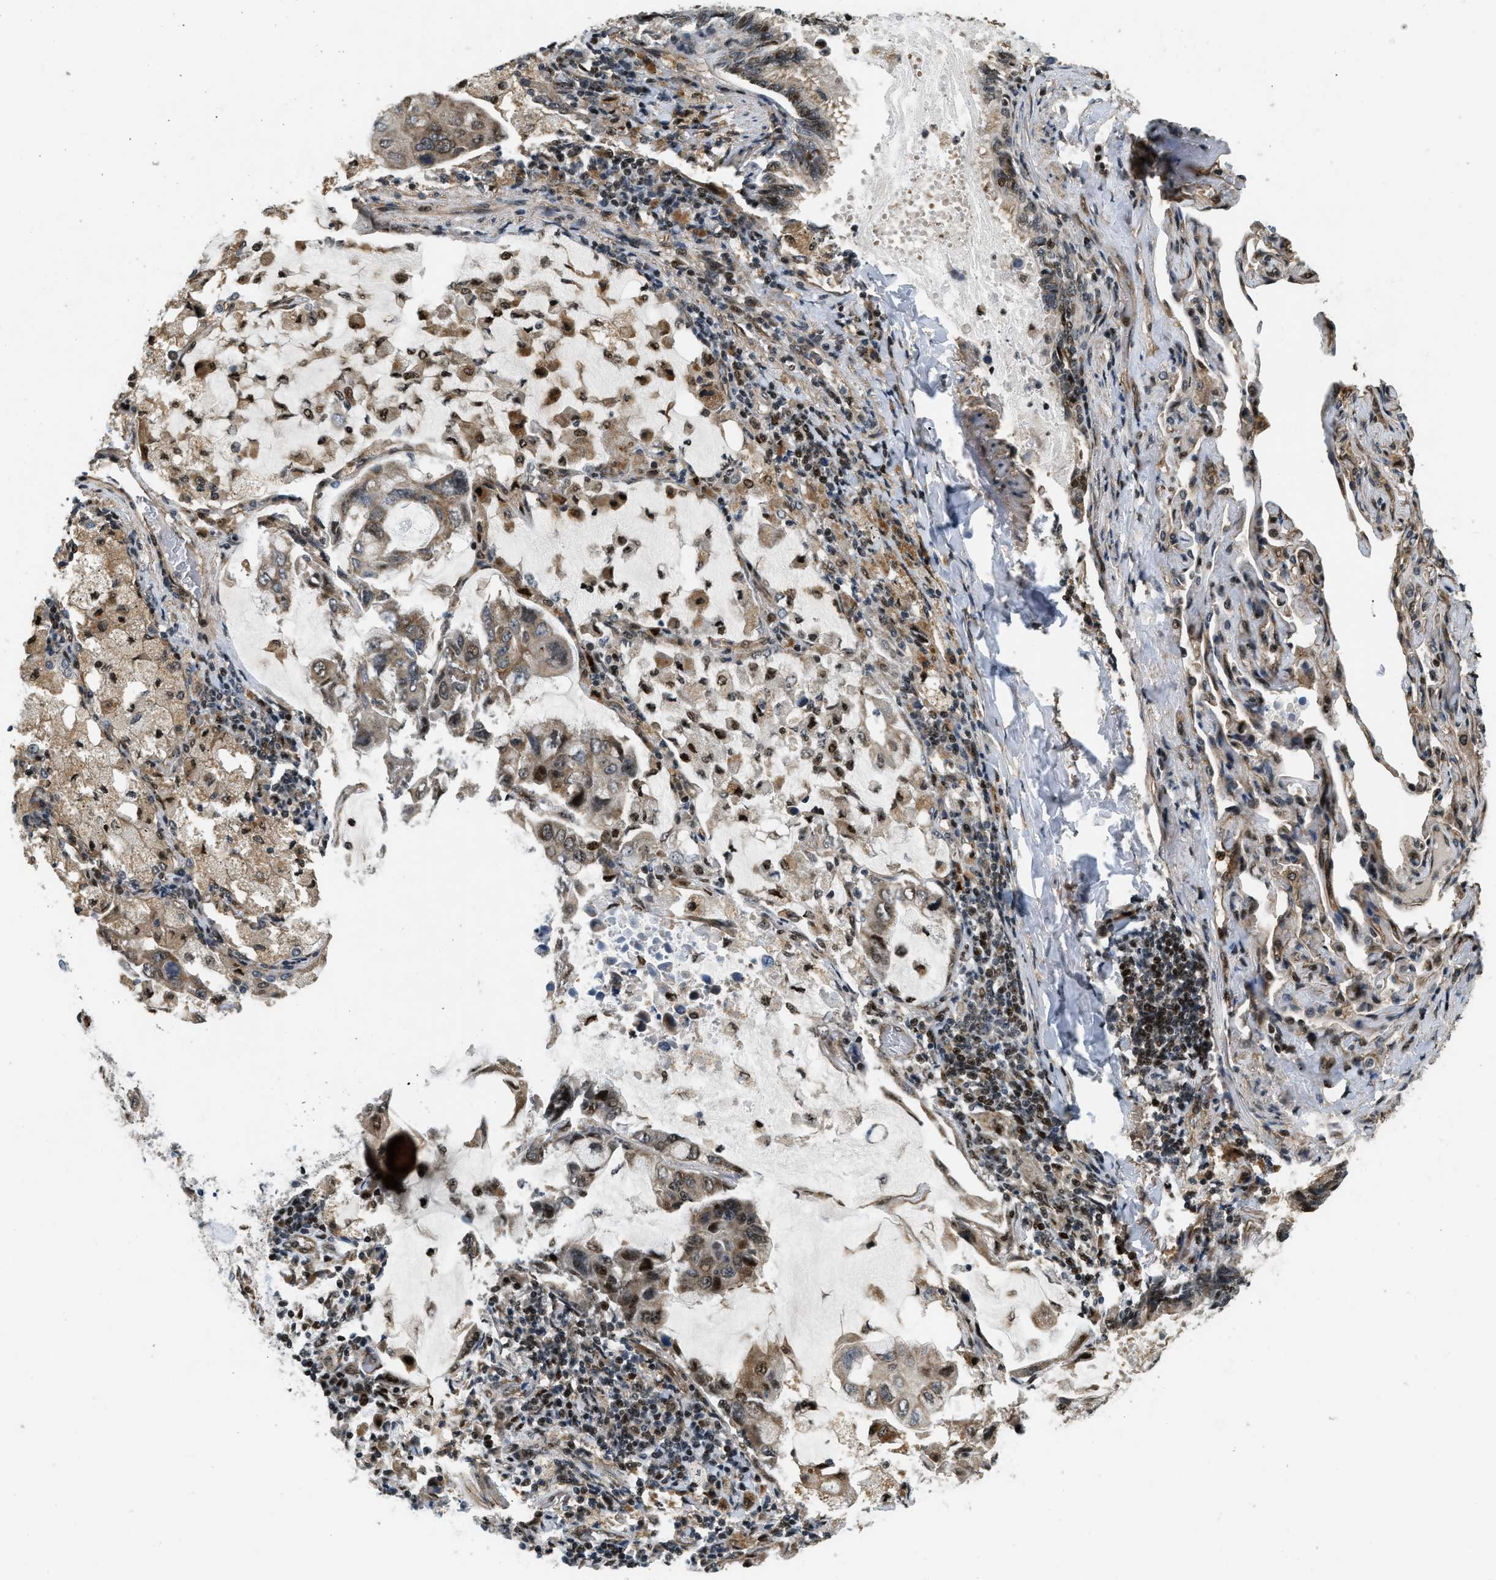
{"staining": {"intensity": "strong", "quantity": "25%-75%", "location": "cytoplasmic/membranous,nuclear"}, "tissue": "lung cancer", "cell_type": "Tumor cells", "image_type": "cancer", "snomed": [{"axis": "morphology", "description": "Adenocarcinoma, NOS"}, {"axis": "topography", "description": "Lung"}], "caption": "Human lung cancer stained with a brown dye displays strong cytoplasmic/membranous and nuclear positive staining in approximately 25%-75% of tumor cells.", "gene": "LTA4H", "patient": {"sex": "male", "age": 64}}